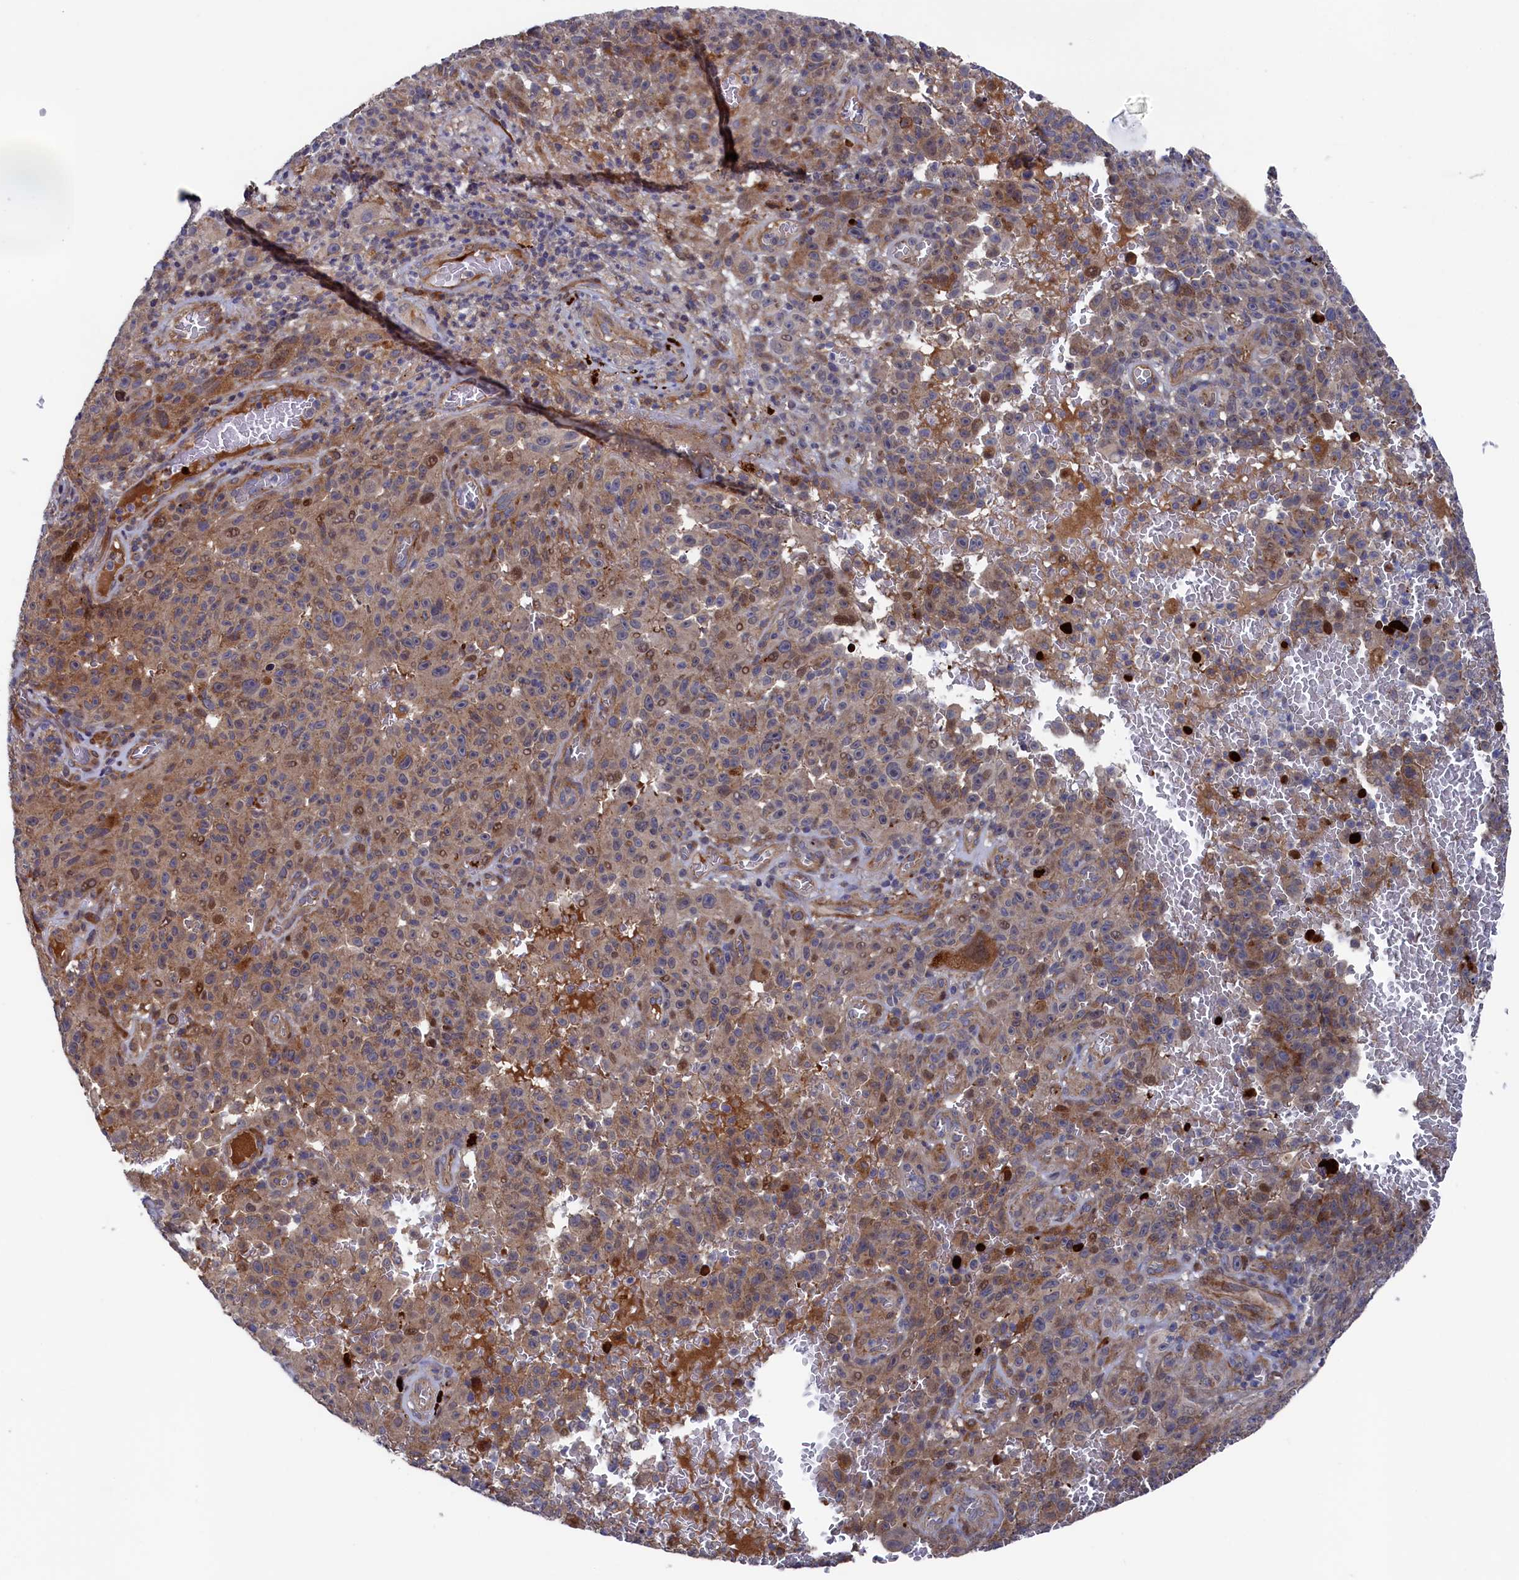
{"staining": {"intensity": "moderate", "quantity": ">75%", "location": "cytoplasmic/membranous"}, "tissue": "melanoma", "cell_type": "Tumor cells", "image_type": "cancer", "snomed": [{"axis": "morphology", "description": "Malignant melanoma, NOS"}, {"axis": "topography", "description": "Skin"}], "caption": "Protein staining of malignant melanoma tissue displays moderate cytoplasmic/membranous positivity in approximately >75% of tumor cells.", "gene": "ZNF891", "patient": {"sex": "female", "age": 82}}